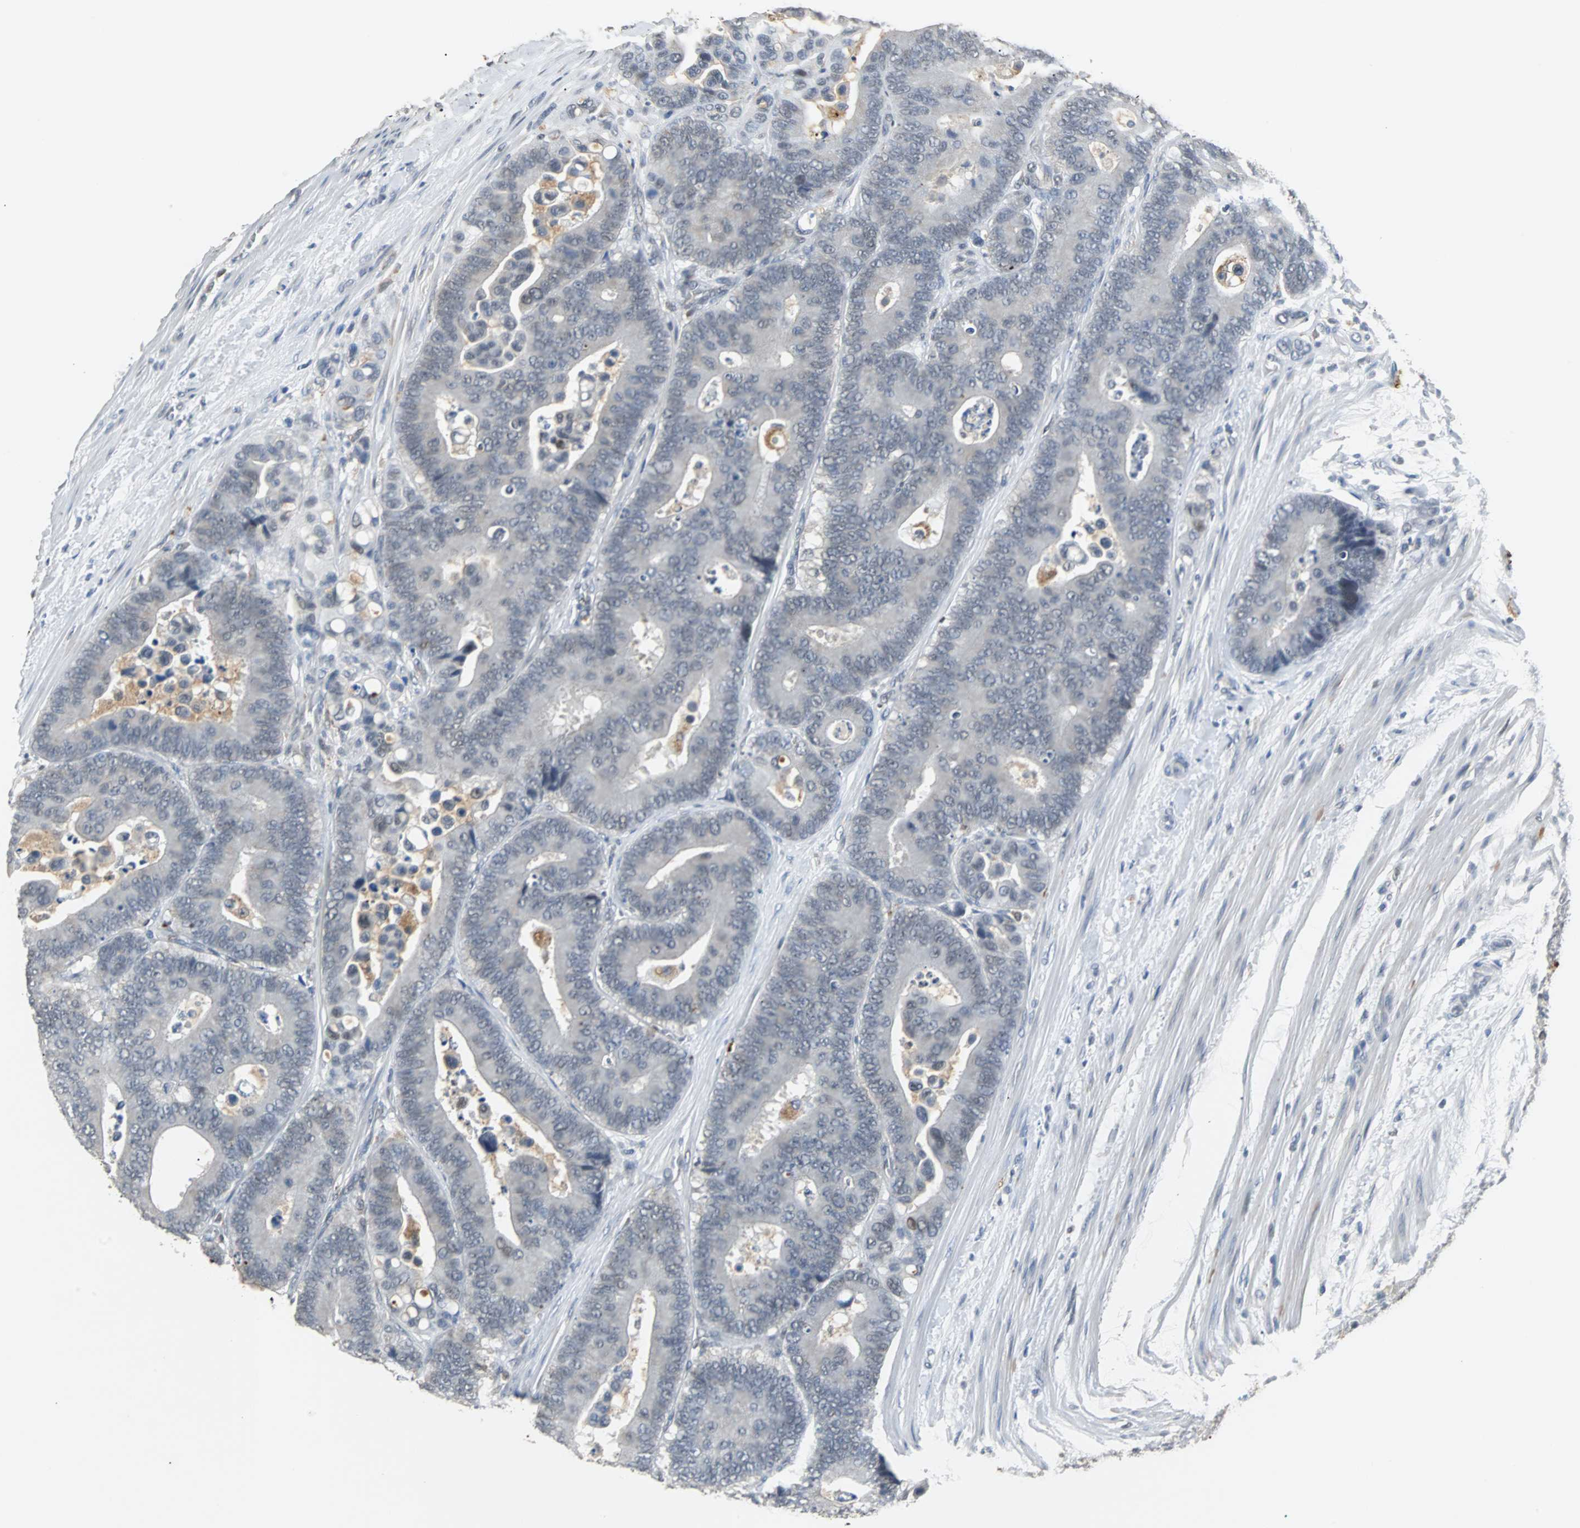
{"staining": {"intensity": "negative", "quantity": "none", "location": "none"}, "tissue": "colorectal cancer", "cell_type": "Tumor cells", "image_type": "cancer", "snomed": [{"axis": "morphology", "description": "Normal tissue, NOS"}, {"axis": "morphology", "description": "Adenocarcinoma, NOS"}, {"axis": "topography", "description": "Colon"}], "caption": "Immunohistochemical staining of human colorectal cancer shows no significant positivity in tumor cells.", "gene": "HLX", "patient": {"sex": "male", "age": 82}}